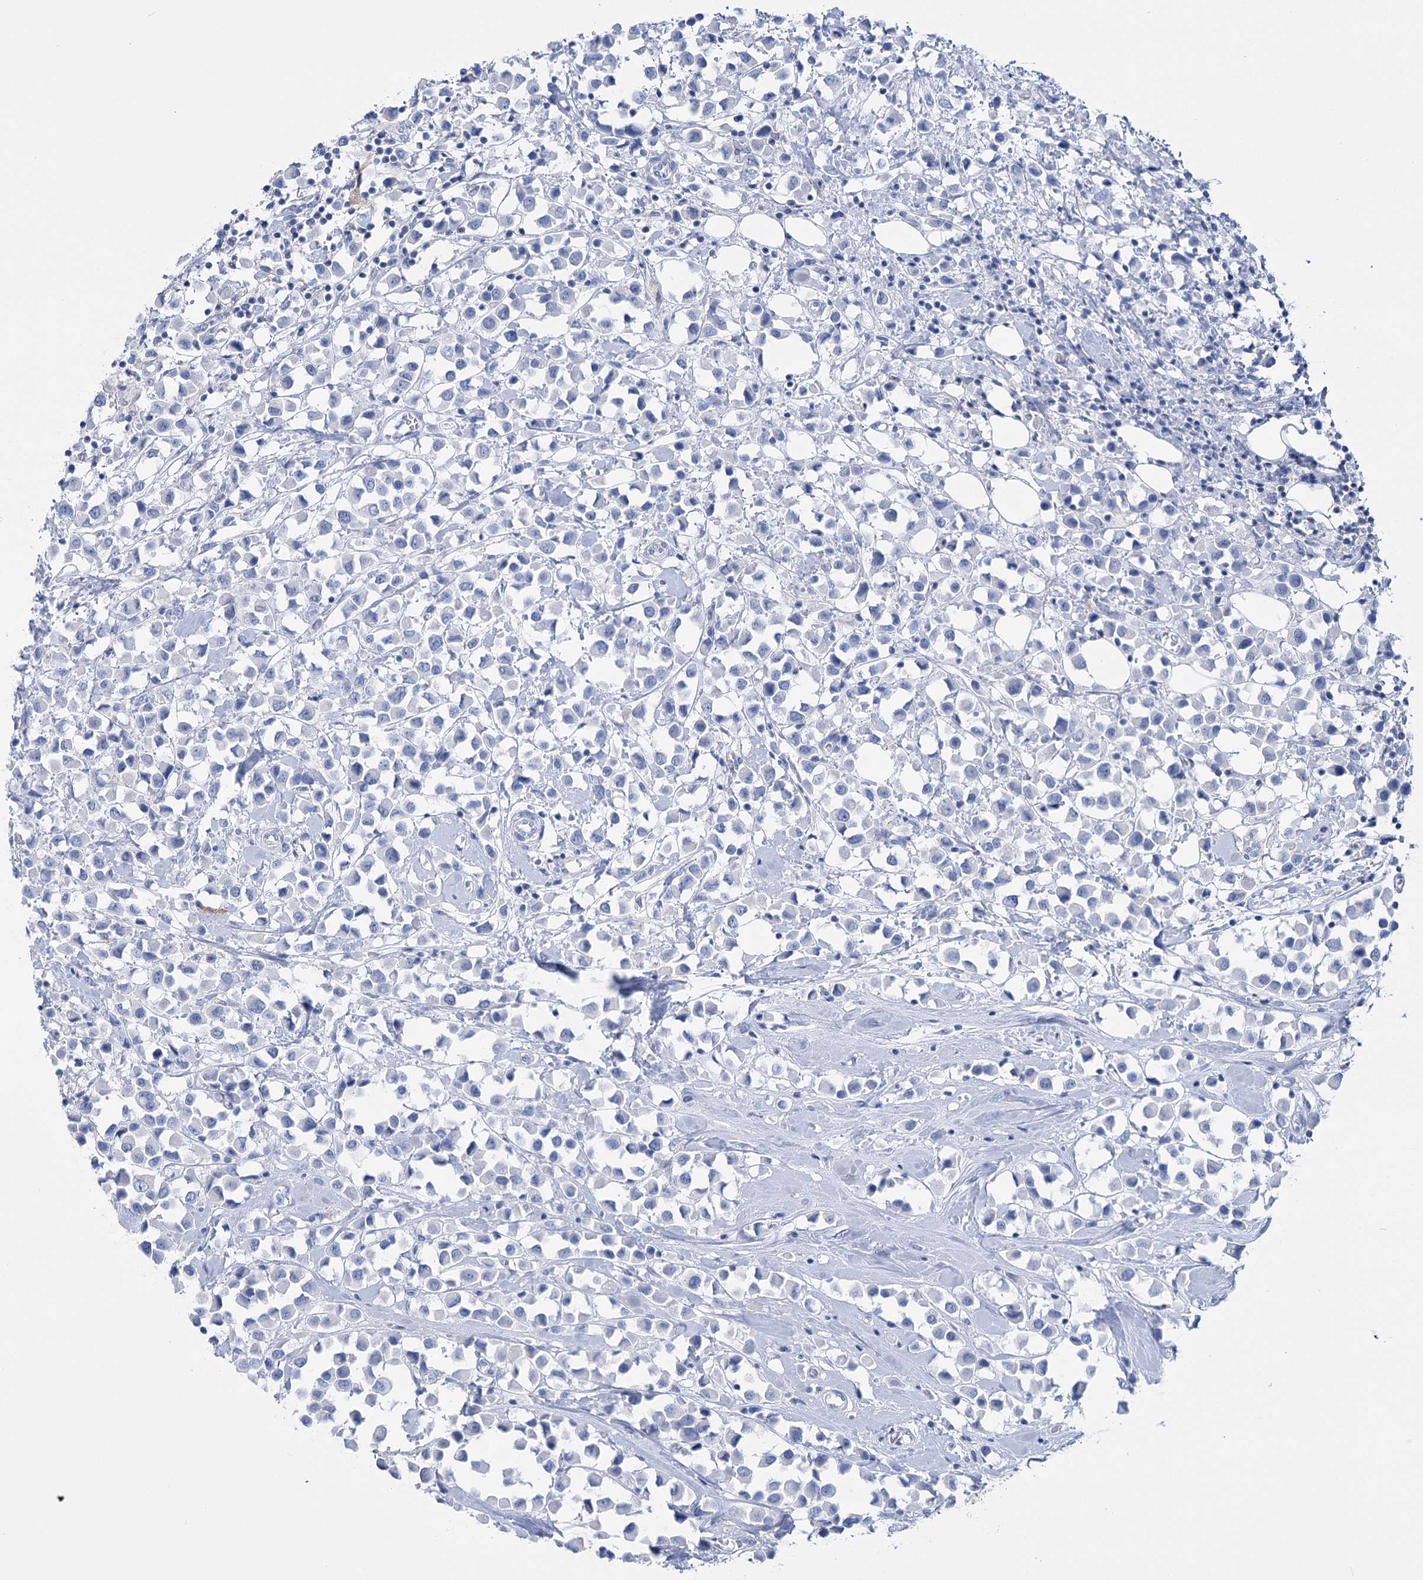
{"staining": {"intensity": "negative", "quantity": "none", "location": "none"}, "tissue": "breast cancer", "cell_type": "Tumor cells", "image_type": "cancer", "snomed": [{"axis": "morphology", "description": "Duct carcinoma"}, {"axis": "topography", "description": "Breast"}], "caption": "Tumor cells show no significant positivity in intraductal carcinoma (breast).", "gene": "PCDHA1", "patient": {"sex": "female", "age": 61}}